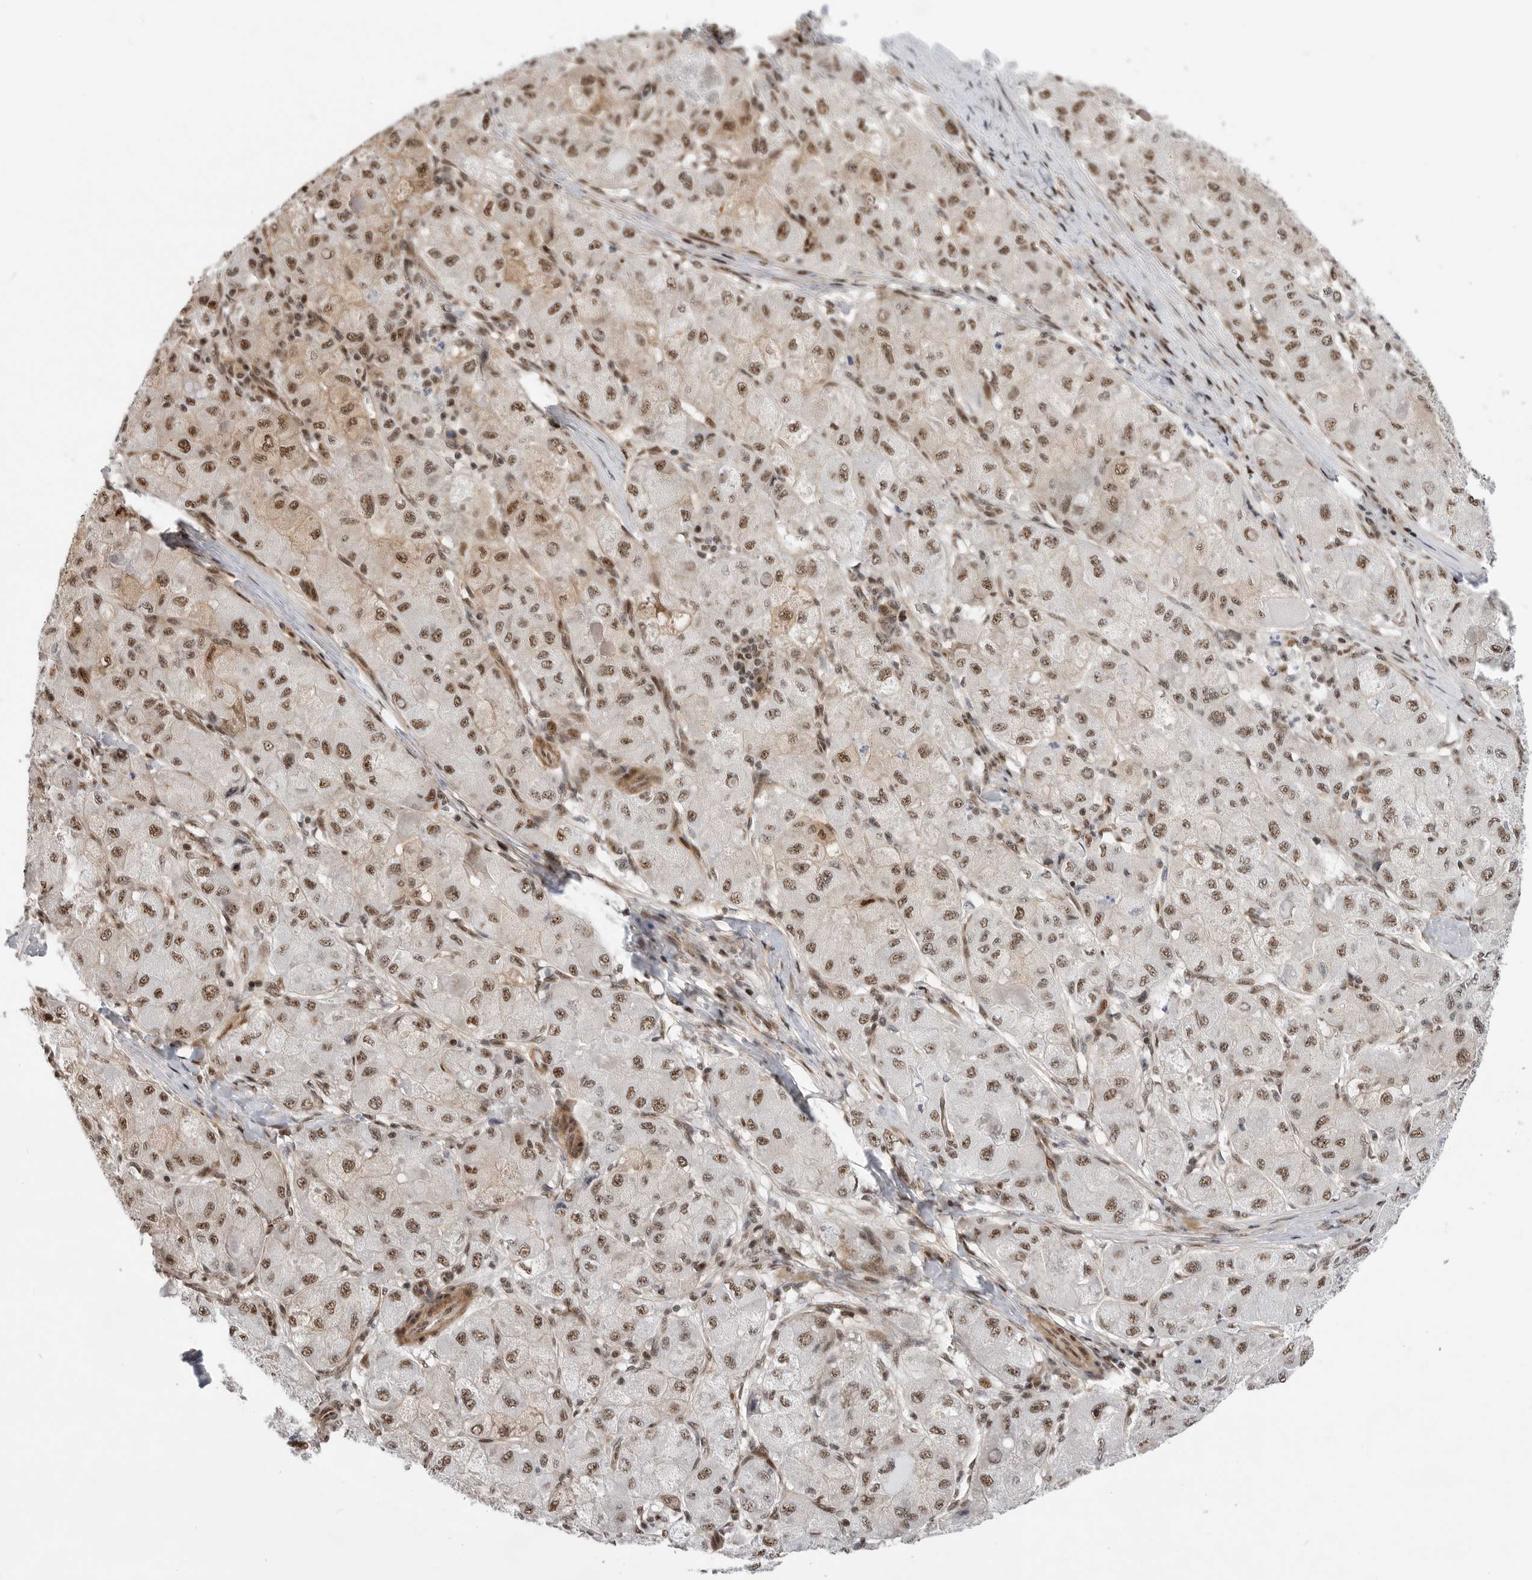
{"staining": {"intensity": "moderate", "quantity": ">75%", "location": "nuclear"}, "tissue": "liver cancer", "cell_type": "Tumor cells", "image_type": "cancer", "snomed": [{"axis": "morphology", "description": "Carcinoma, Hepatocellular, NOS"}, {"axis": "topography", "description": "Liver"}], "caption": "Tumor cells display moderate nuclear expression in about >75% of cells in liver cancer (hepatocellular carcinoma).", "gene": "GPATCH2", "patient": {"sex": "male", "age": 80}}